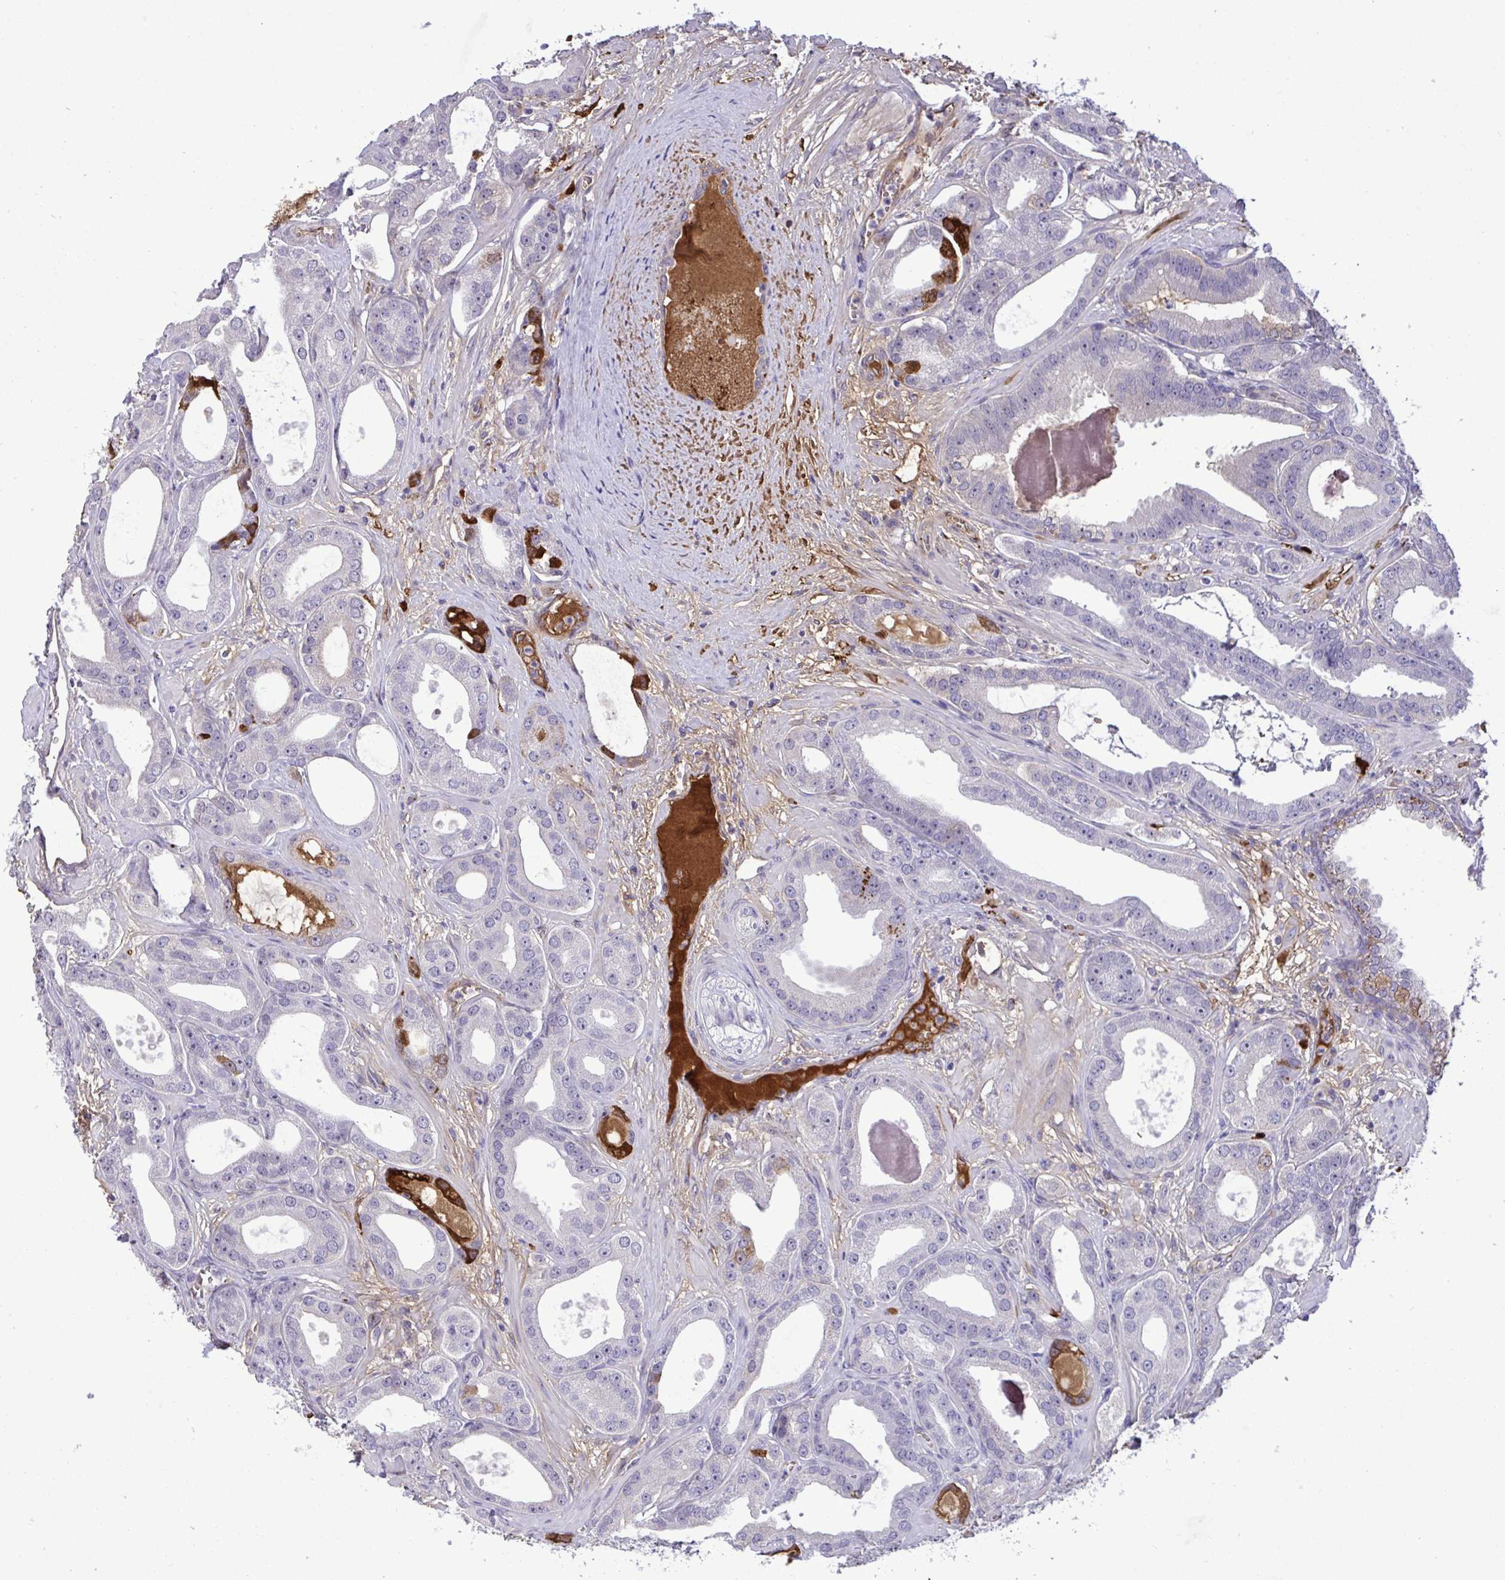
{"staining": {"intensity": "negative", "quantity": "none", "location": "none"}, "tissue": "prostate cancer", "cell_type": "Tumor cells", "image_type": "cancer", "snomed": [{"axis": "morphology", "description": "Adenocarcinoma, High grade"}, {"axis": "topography", "description": "Prostate"}], "caption": "There is no significant positivity in tumor cells of adenocarcinoma (high-grade) (prostate).", "gene": "F2", "patient": {"sex": "male", "age": 65}}